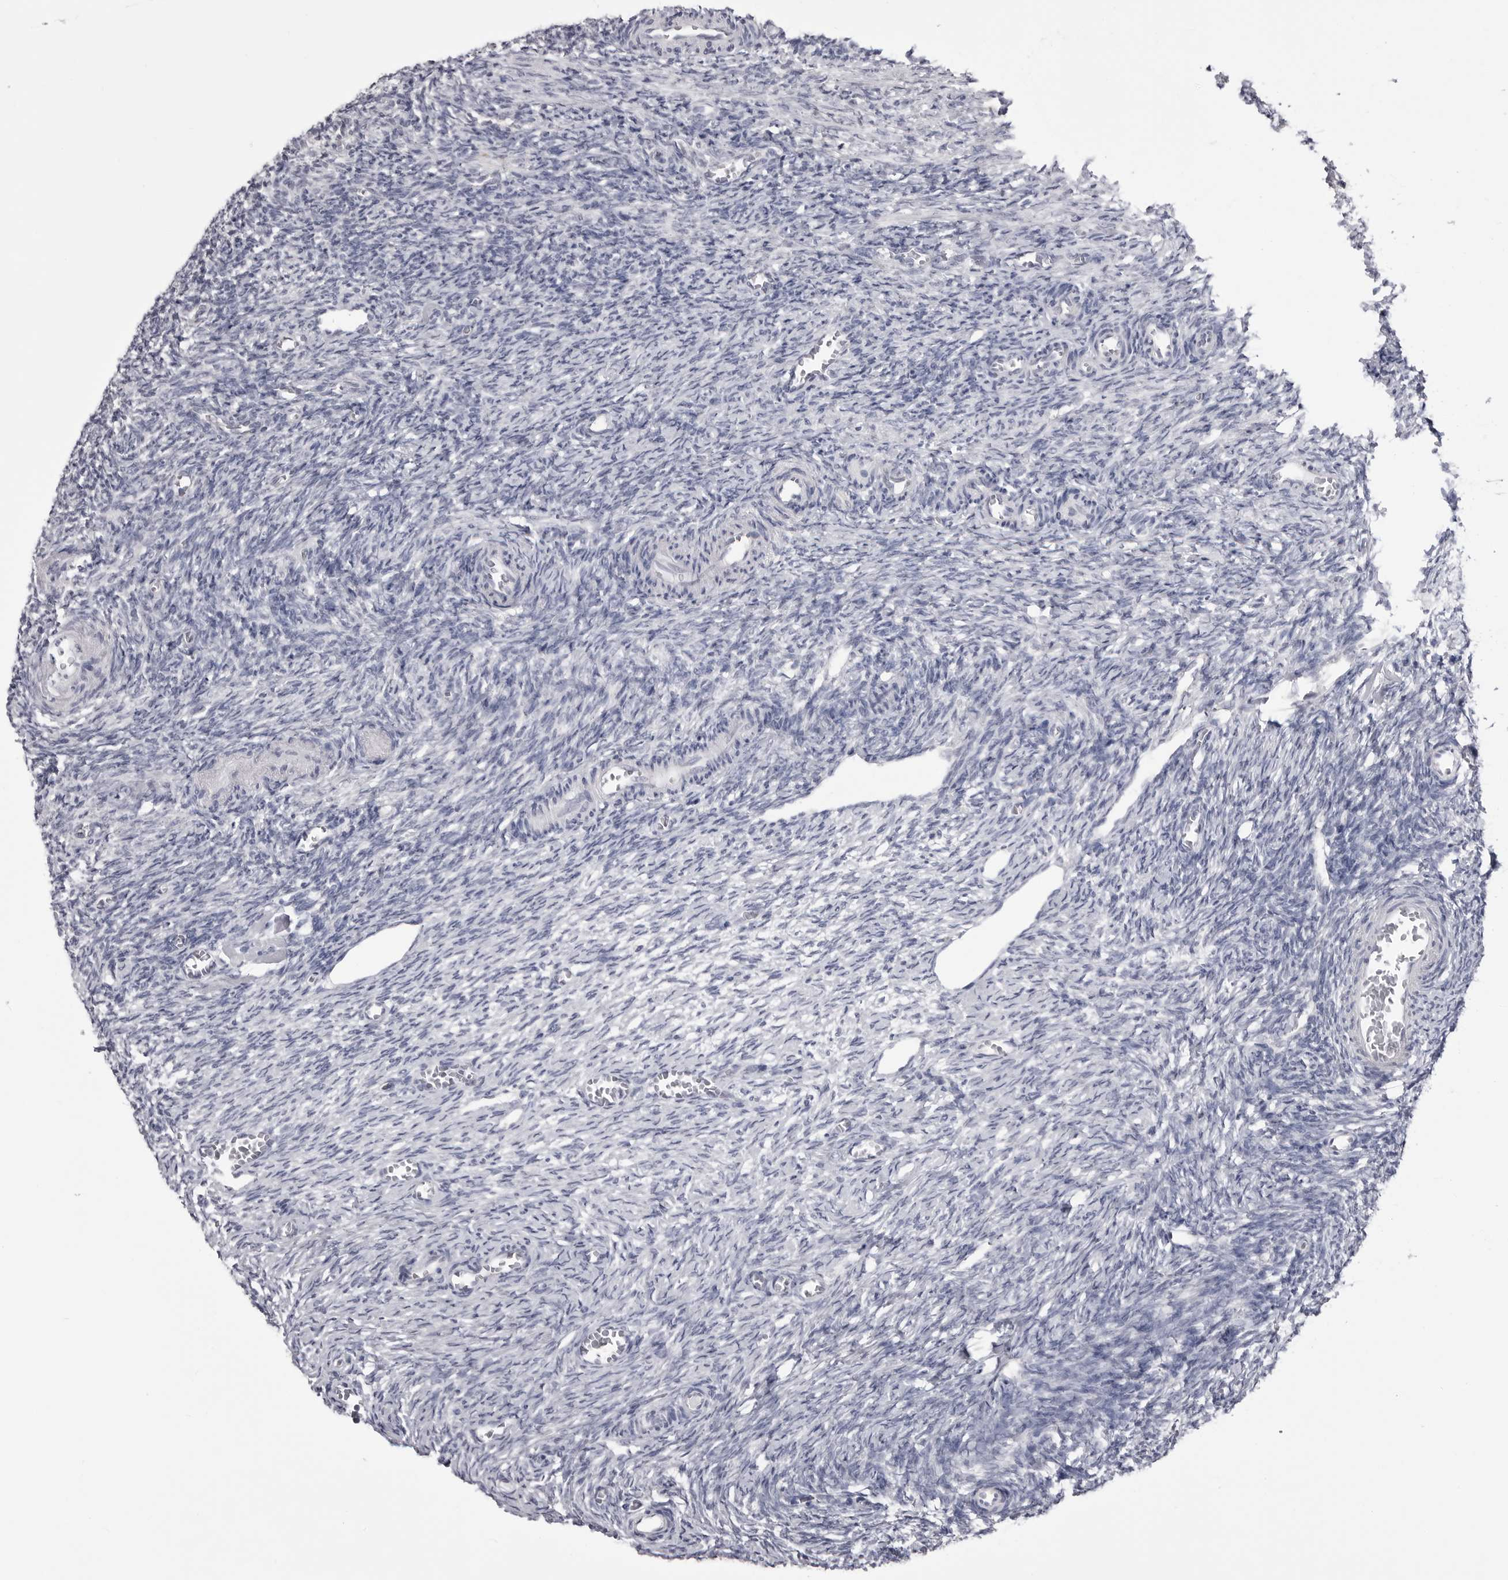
{"staining": {"intensity": "negative", "quantity": "none", "location": "none"}, "tissue": "ovary", "cell_type": "Follicle cells", "image_type": "normal", "snomed": [{"axis": "morphology", "description": "Normal tissue, NOS"}, {"axis": "topography", "description": "Ovary"}], "caption": "IHC photomicrograph of benign human ovary stained for a protein (brown), which displays no staining in follicle cells.", "gene": "FH", "patient": {"sex": "female", "age": 27}}